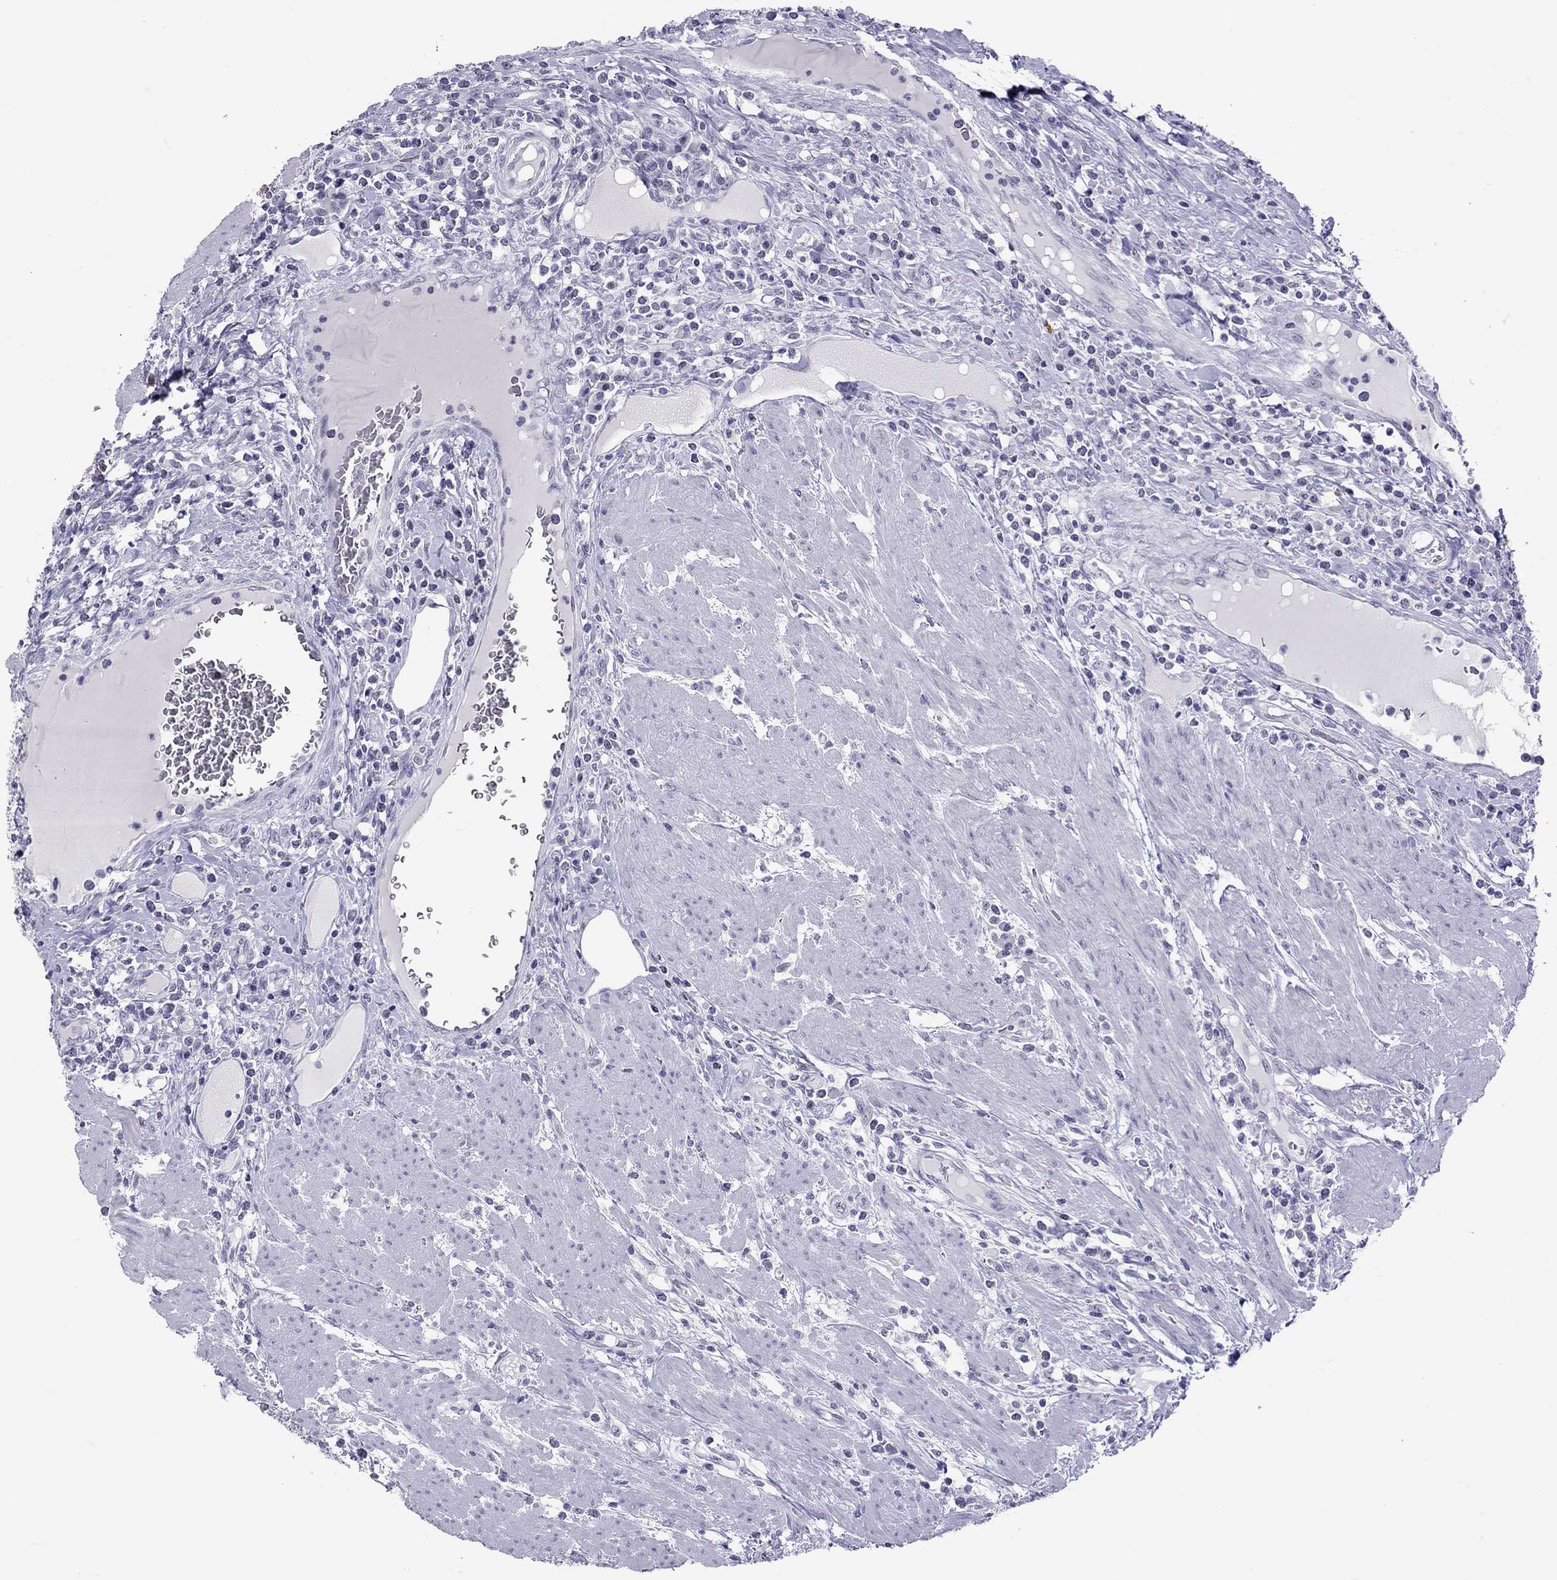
{"staining": {"intensity": "negative", "quantity": "none", "location": "none"}, "tissue": "colorectal cancer", "cell_type": "Tumor cells", "image_type": "cancer", "snomed": [{"axis": "morphology", "description": "Adenocarcinoma, NOS"}, {"axis": "topography", "description": "Colon"}], "caption": "Tumor cells show no significant positivity in colorectal cancer. (DAB (3,3'-diaminobenzidine) IHC with hematoxylin counter stain).", "gene": "CHRNB3", "patient": {"sex": "male", "age": 53}}